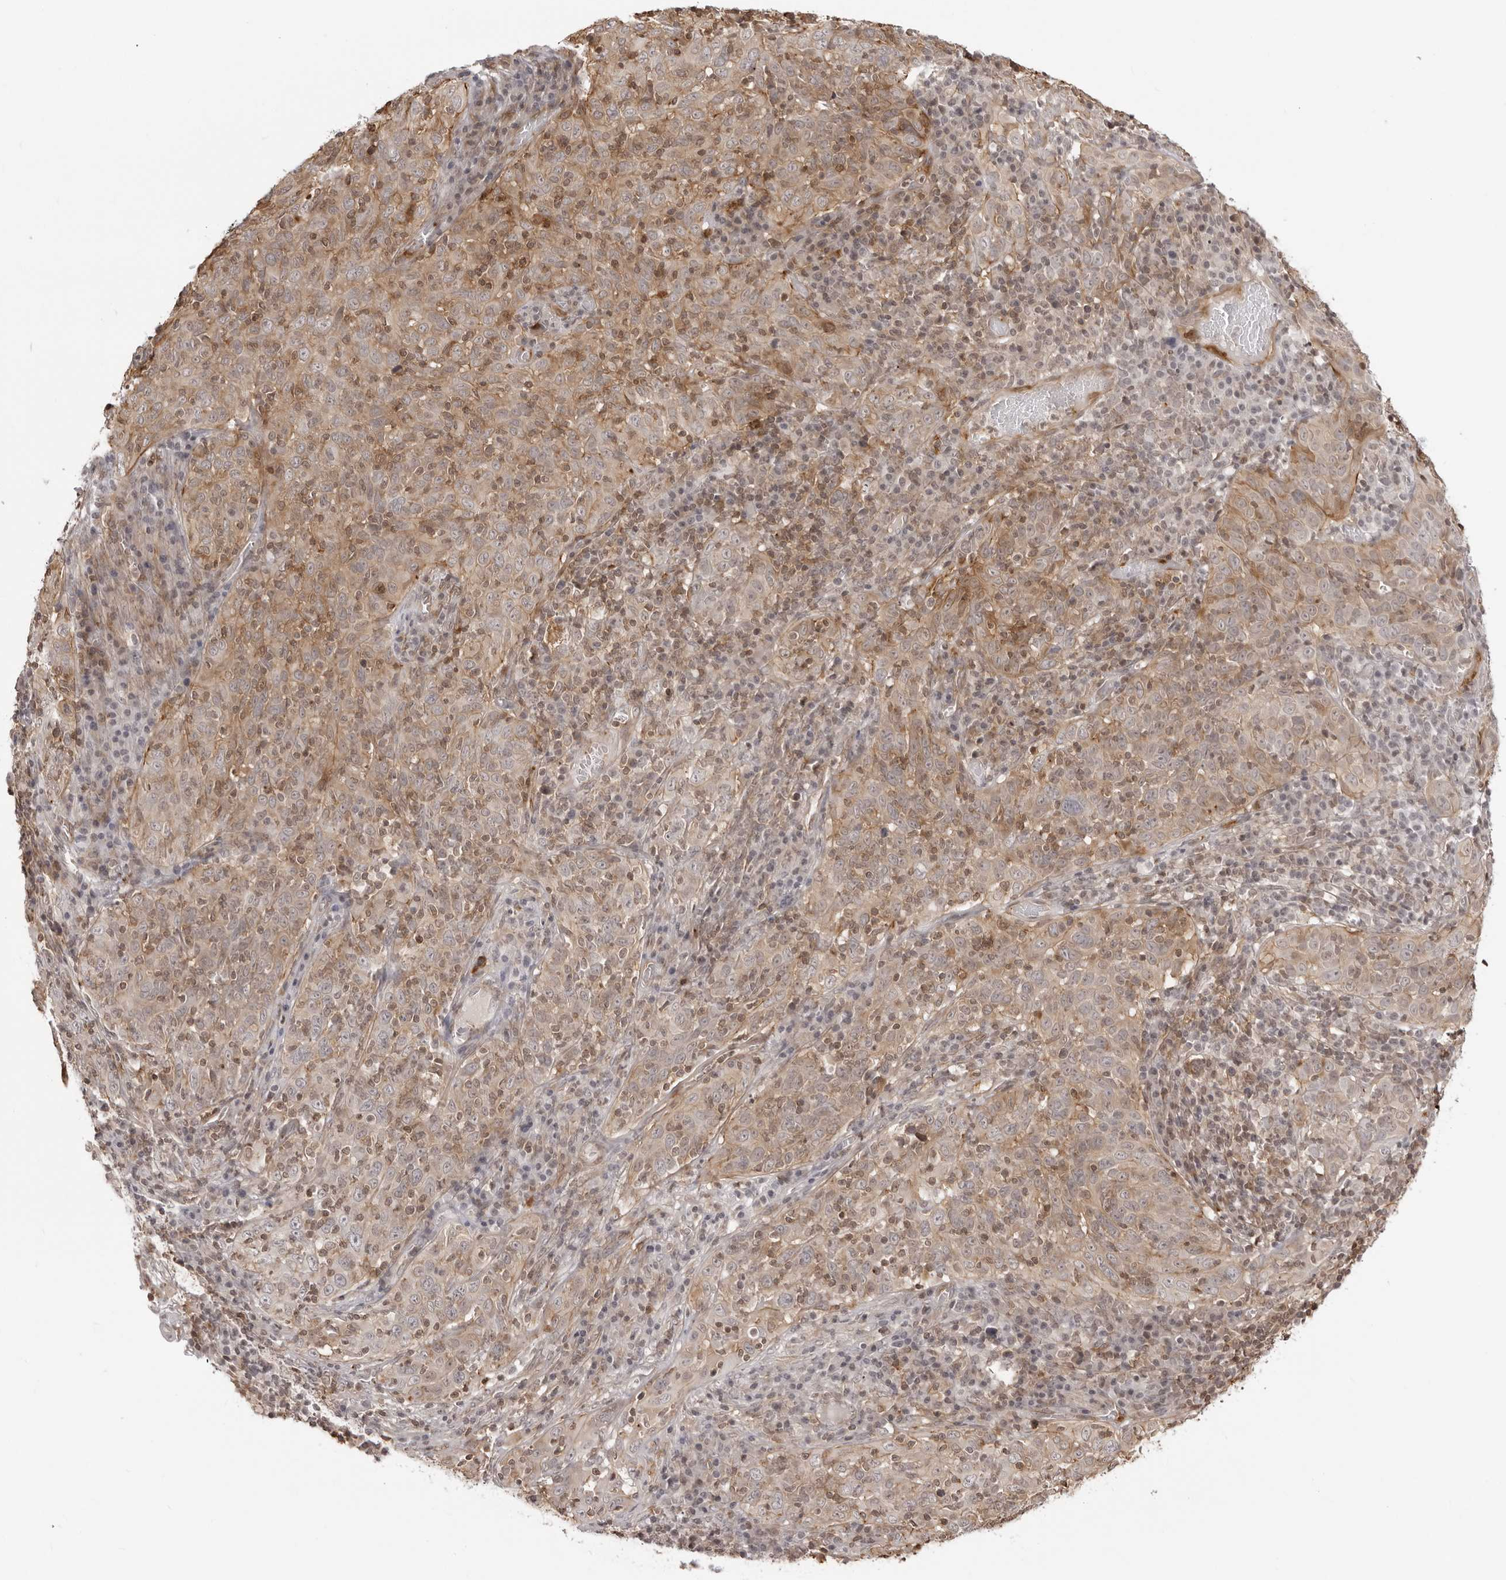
{"staining": {"intensity": "weak", "quantity": ">75%", "location": "cytoplasmic/membranous"}, "tissue": "cervical cancer", "cell_type": "Tumor cells", "image_type": "cancer", "snomed": [{"axis": "morphology", "description": "Squamous cell carcinoma, NOS"}, {"axis": "topography", "description": "Cervix"}], "caption": "DAB (3,3'-diaminobenzidine) immunohistochemical staining of cervical squamous cell carcinoma reveals weak cytoplasmic/membranous protein expression in about >75% of tumor cells.", "gene": "UNK", "patient": {"sex": "female", "age": 46}}